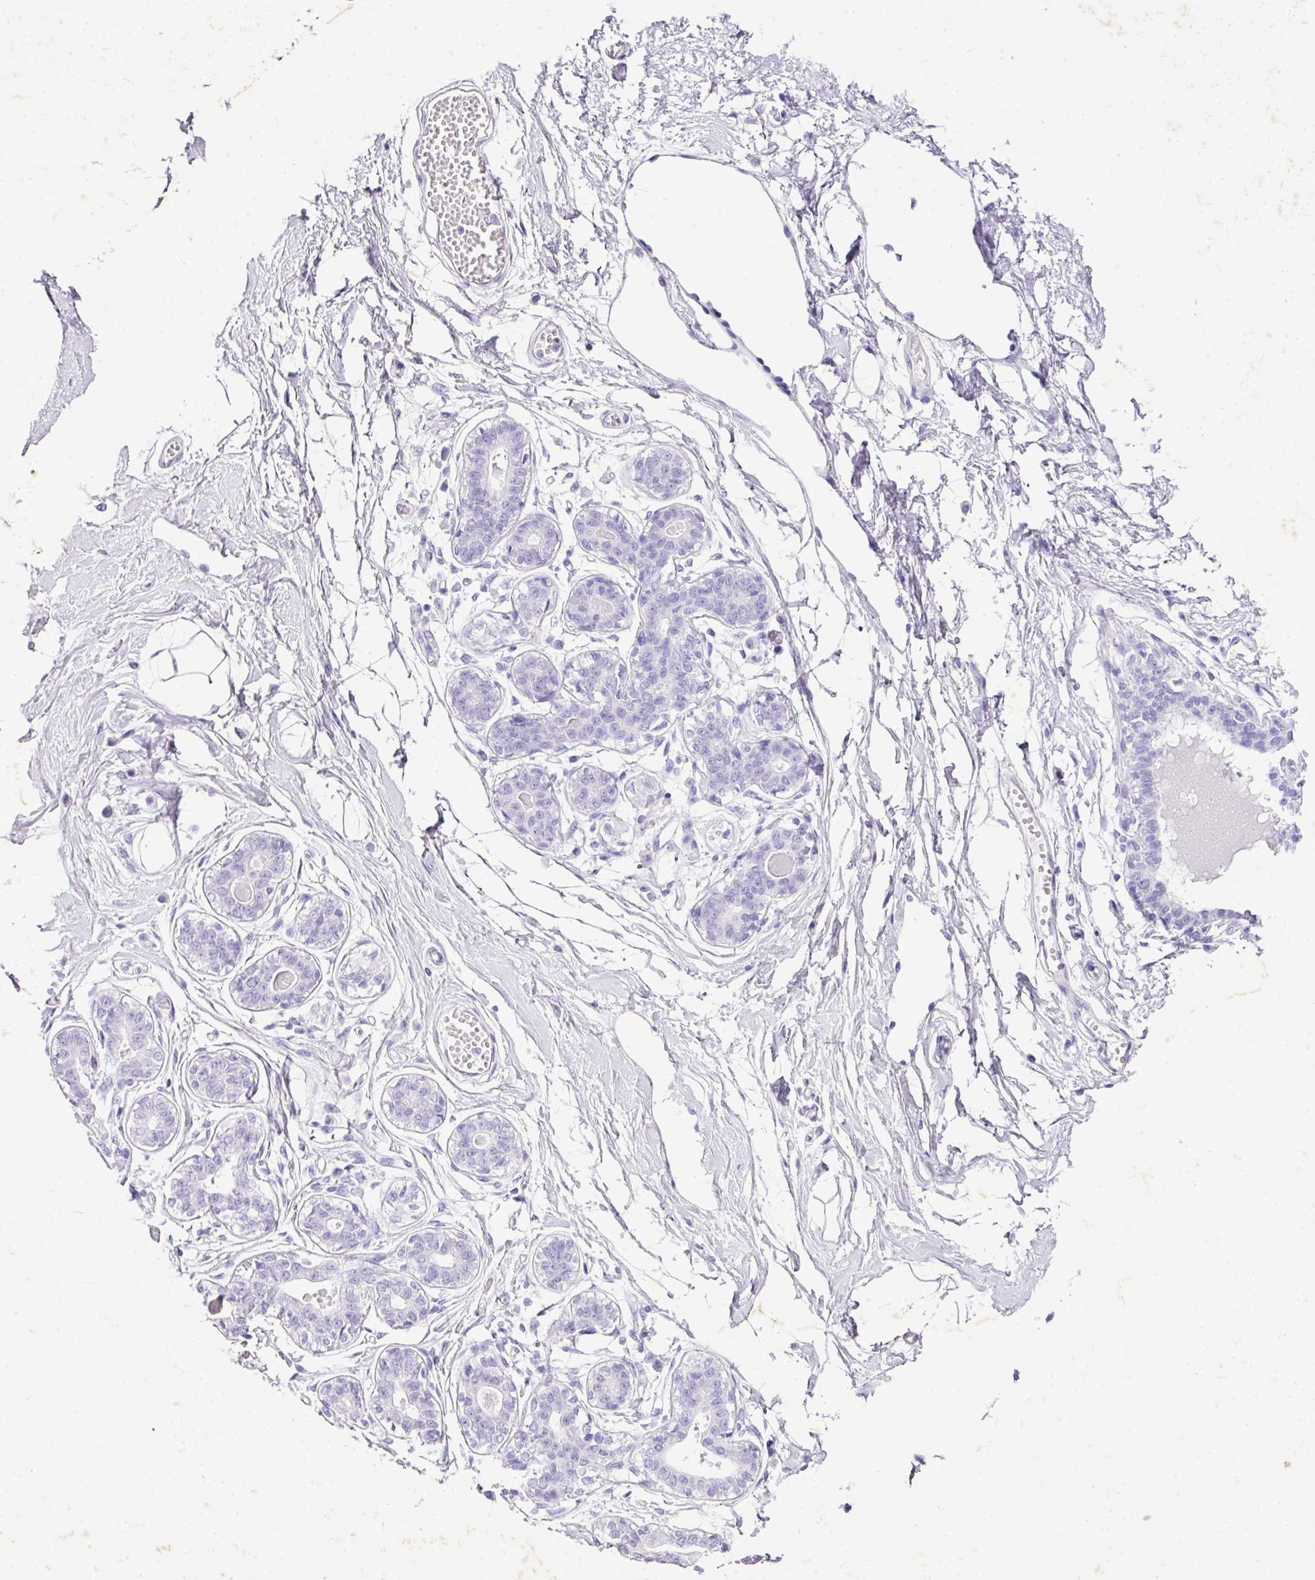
{"staining": {"intensity": "negative", "quantity": "none", "location": "none"}, "tissue": "breast", "cell_type": "Adipocytes", "image_type": "normal", "snomed": [{"axis": "morphology", "description": "Normal tissue, NOS"}, {"axis": "topography", "description": "Breast"}], "caption": "High magnification brightfield microscopy of normal breast stained with DAB (brown) and counterstained with hematoxylin (blue): adipocytes show no significant staining. (Stains: DAB immunohistochemistry (IHC) with hematoxylin counter stain, Microscopy: brightfield microscopy at high magnification).", "gene": "KCNJ11", "patient": {"sex": "female", "age": 45}}